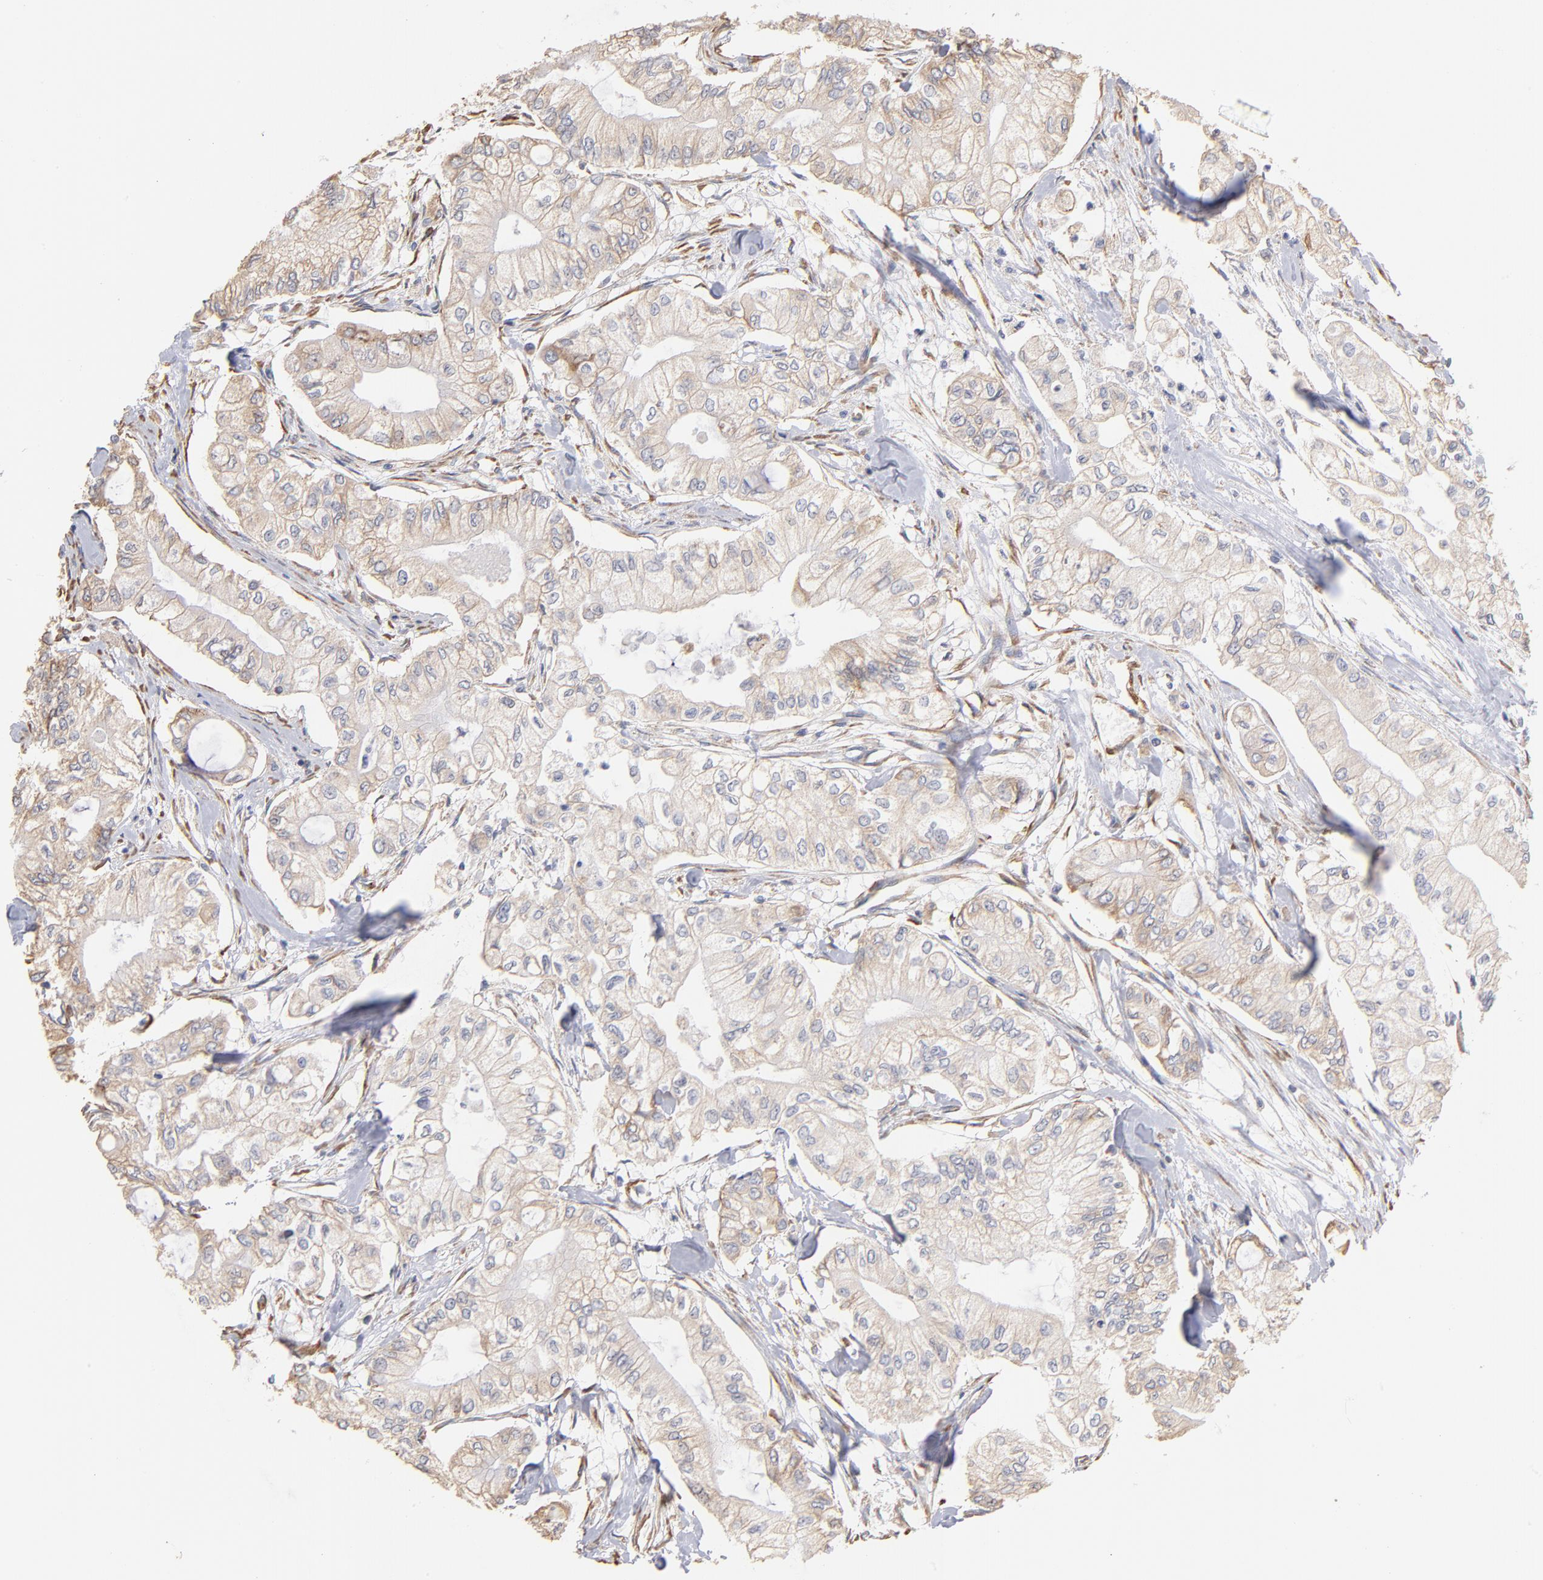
{"staining": {"intensity": "negative", "quantity": "none", "location": "none"}, "tissue": "pancreatic cancer", "cell_type": "Tumor cells", "image_type": "cancer", "snomed": [{"axis": "morphology", "description": "Adenocarcinoma, NOS"}, {"axis": "topography", "description": "Pancreas"}], "caption": "Immunohistochemical staining of human pancreatic adenocarcinoma displays no significant expression in tumor cells.", "gene": "RPL9", "patient": {"sex": "male", "age": 79}}